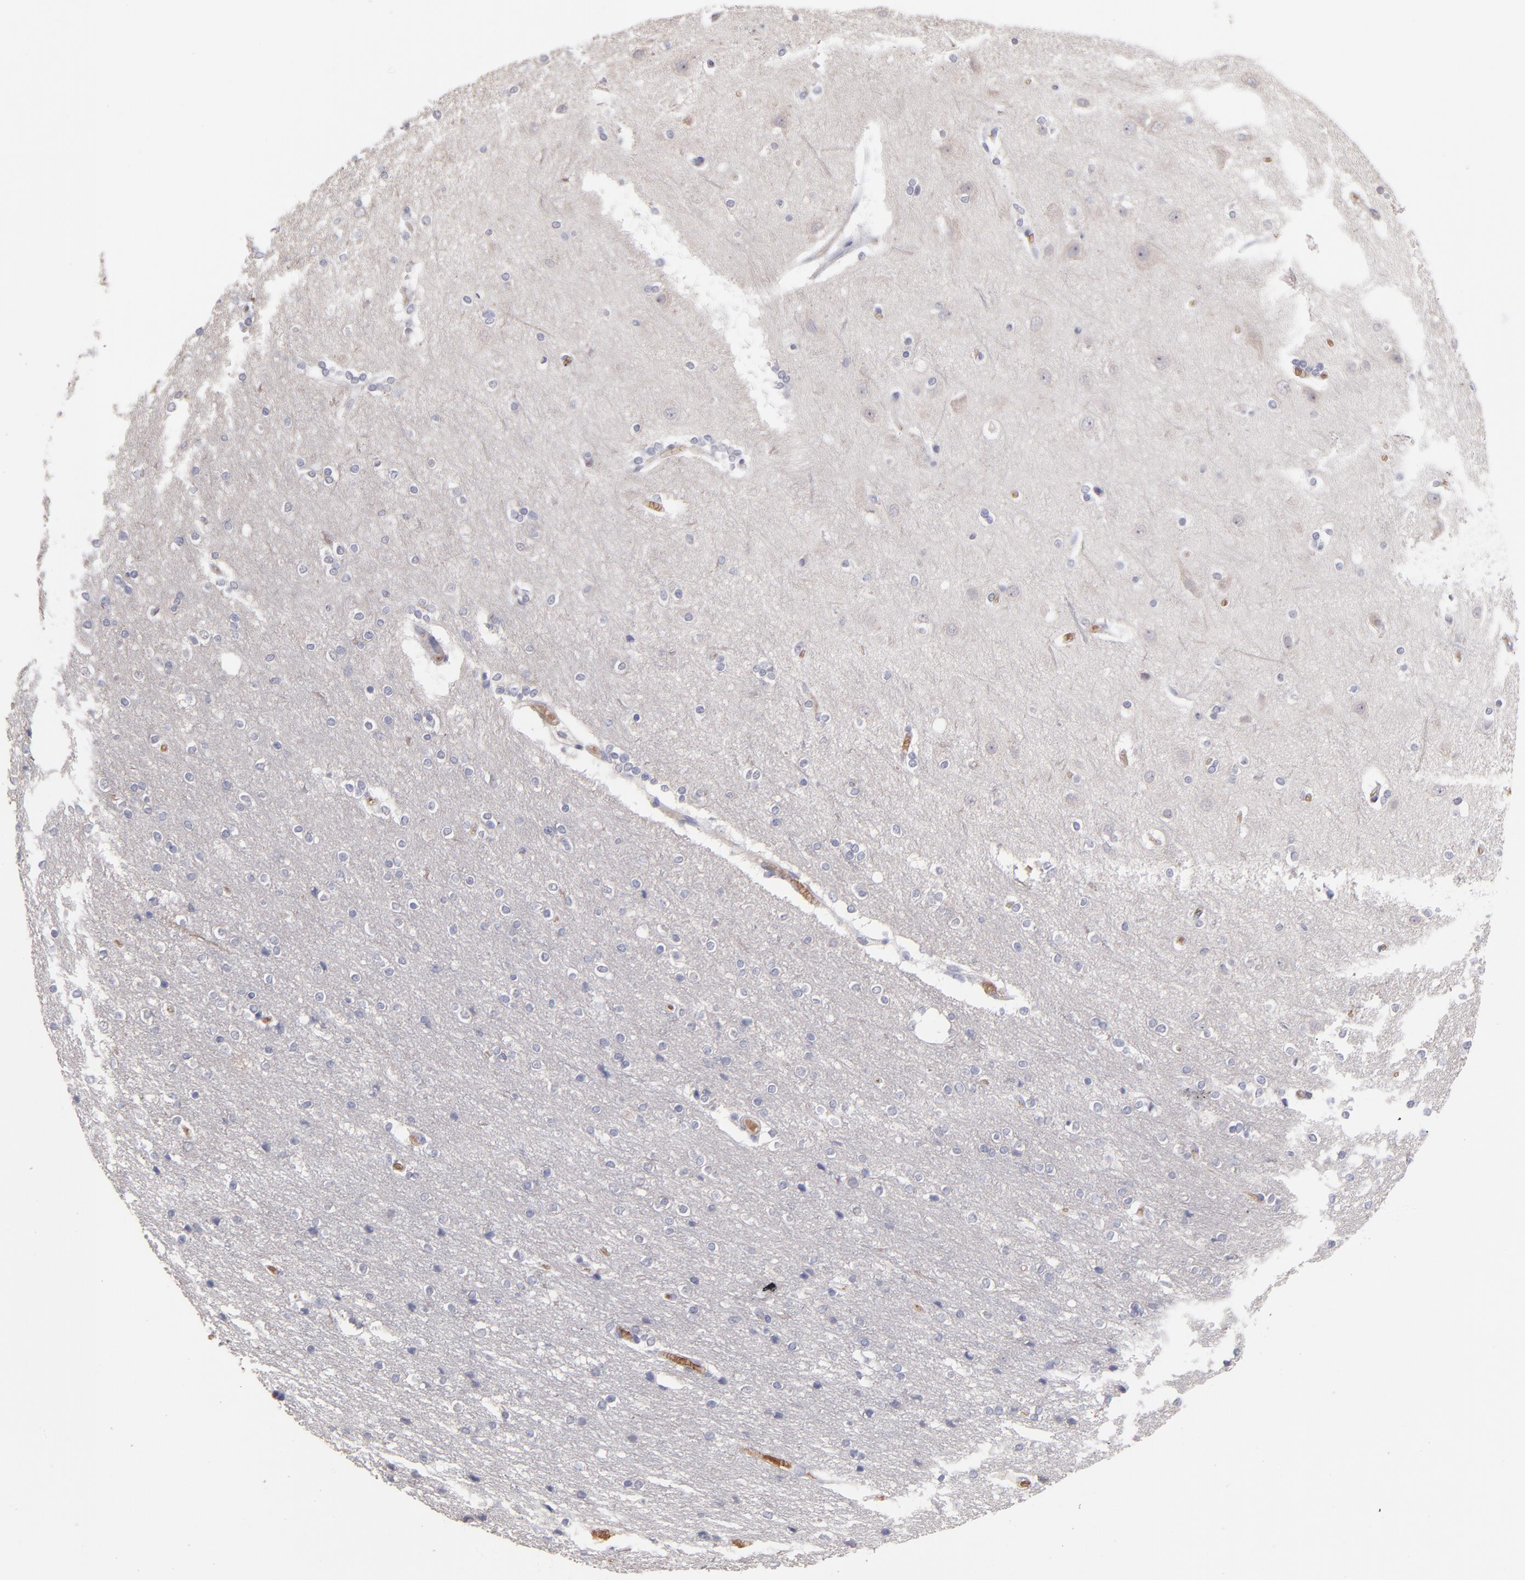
{"staining": {"intensity": "weak", "quantity": ">75%", "location": "cytoplasmic/membranous"}, "tissue": "cerebral cortex", "cell_type": "Endothelial cells", "image_type": "normal", "snomed": [{"axis": "morphology", "description": "Normal tissue, NOS"}, {"axis": "topography", "description": "Cerebral cortex"}], "caption": "Immunohistochemistry (IHC) micrograph of normal cerebral cortex stained for a protein (brown), which demonstrates low levels of weak cytoplasmic/membranous staining in about >75% of endothelial cells.", "gene": "F13B", "patient": {"sex": "female", "age": 54}}